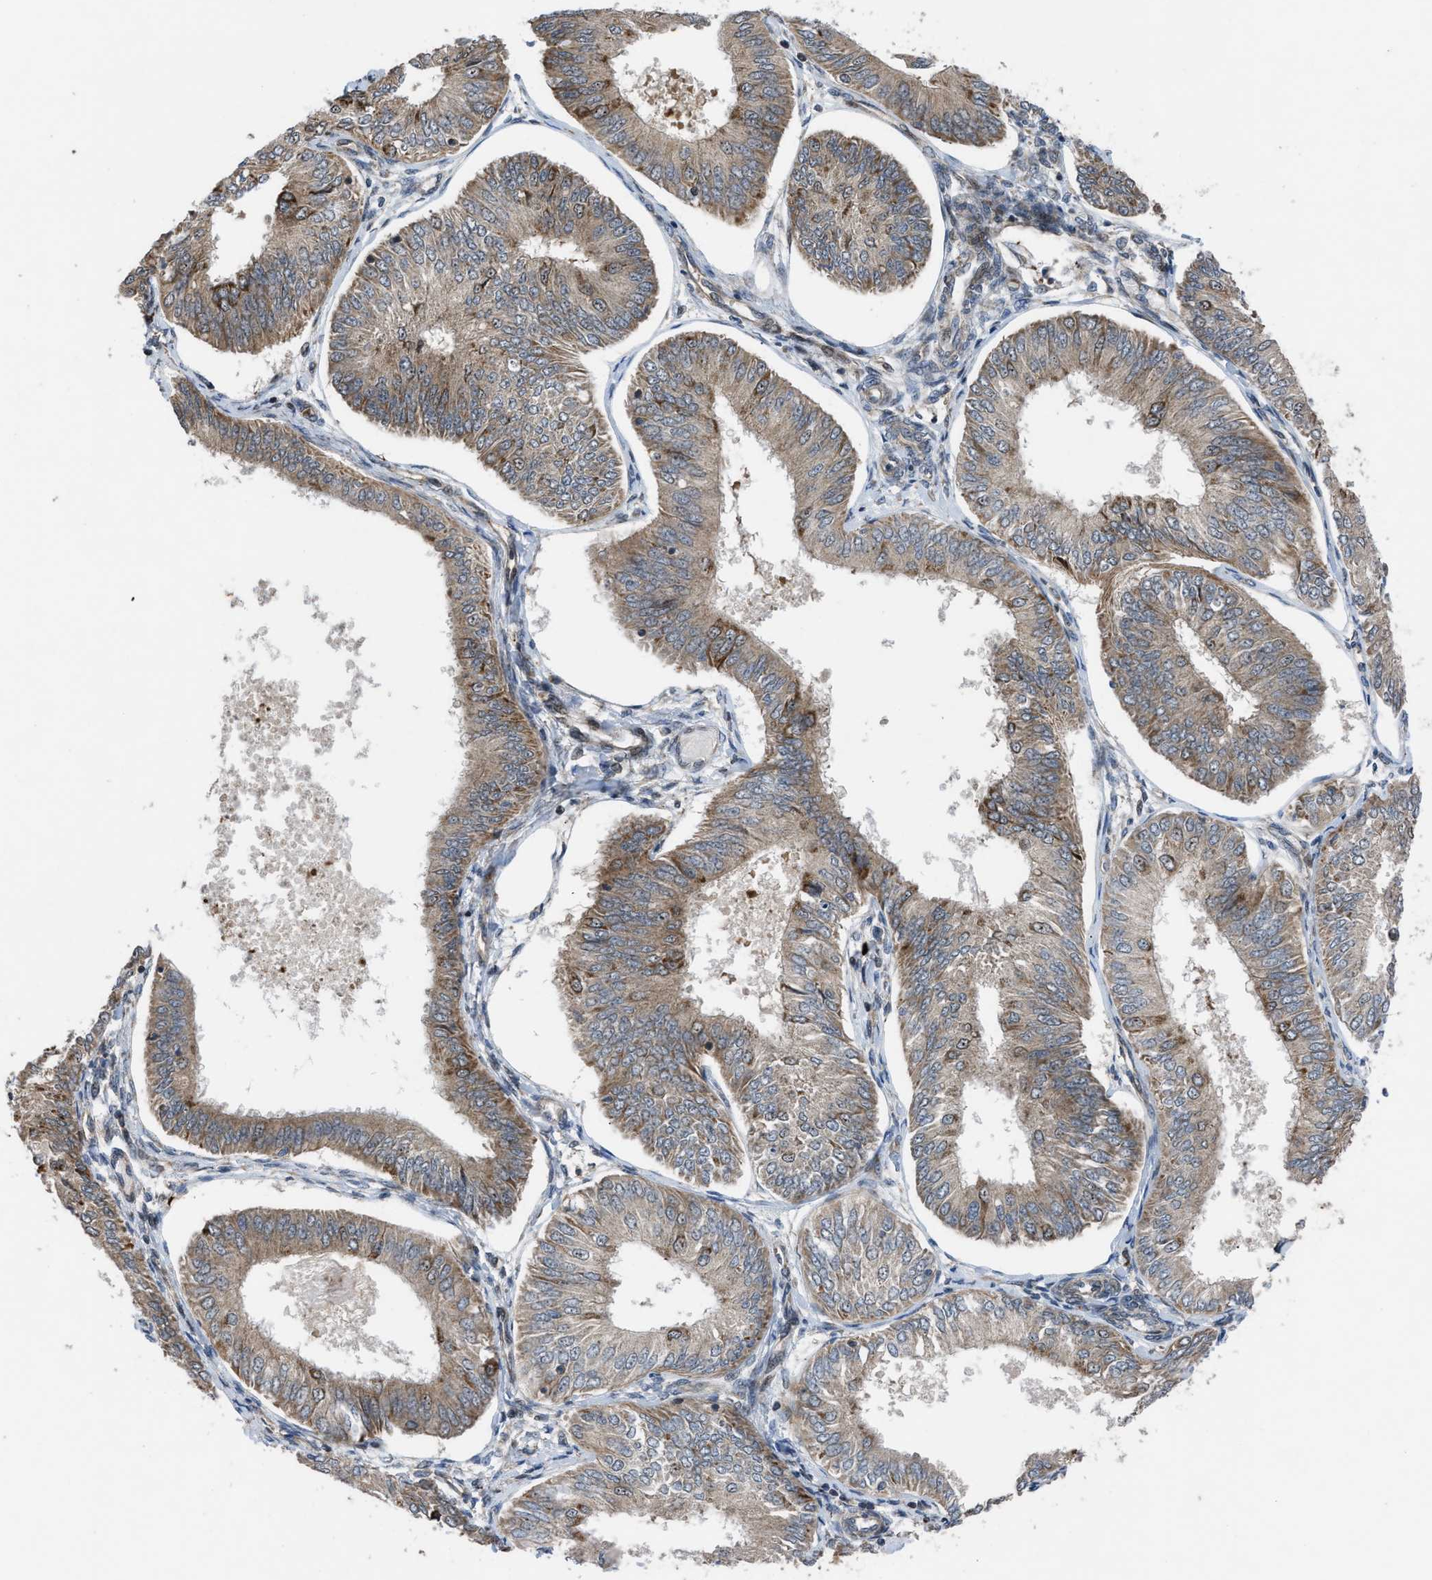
{"staining": {"intensity": "moderate", "quantity": "25%-75%", "location": "cytoplasmic/membranous"}, "tissue": "endometrial cancer", "cell_type": "Tumor cells", "image_type": "cancer", "snomed": [{"axis": "morphology", "description": "Adenocarcinoma, NOS"}, {"axis": "topography", "description": "Endometrium"}], "caption": "Protein staining of endometrial cancer (adenocarcinoma) tissue reveals moderate cytoplasmic/membranous staining in approximately 25%-75% of tumor cells.", "gene": "AP3M2", "patient": {"sex": "female", "age": 58}}